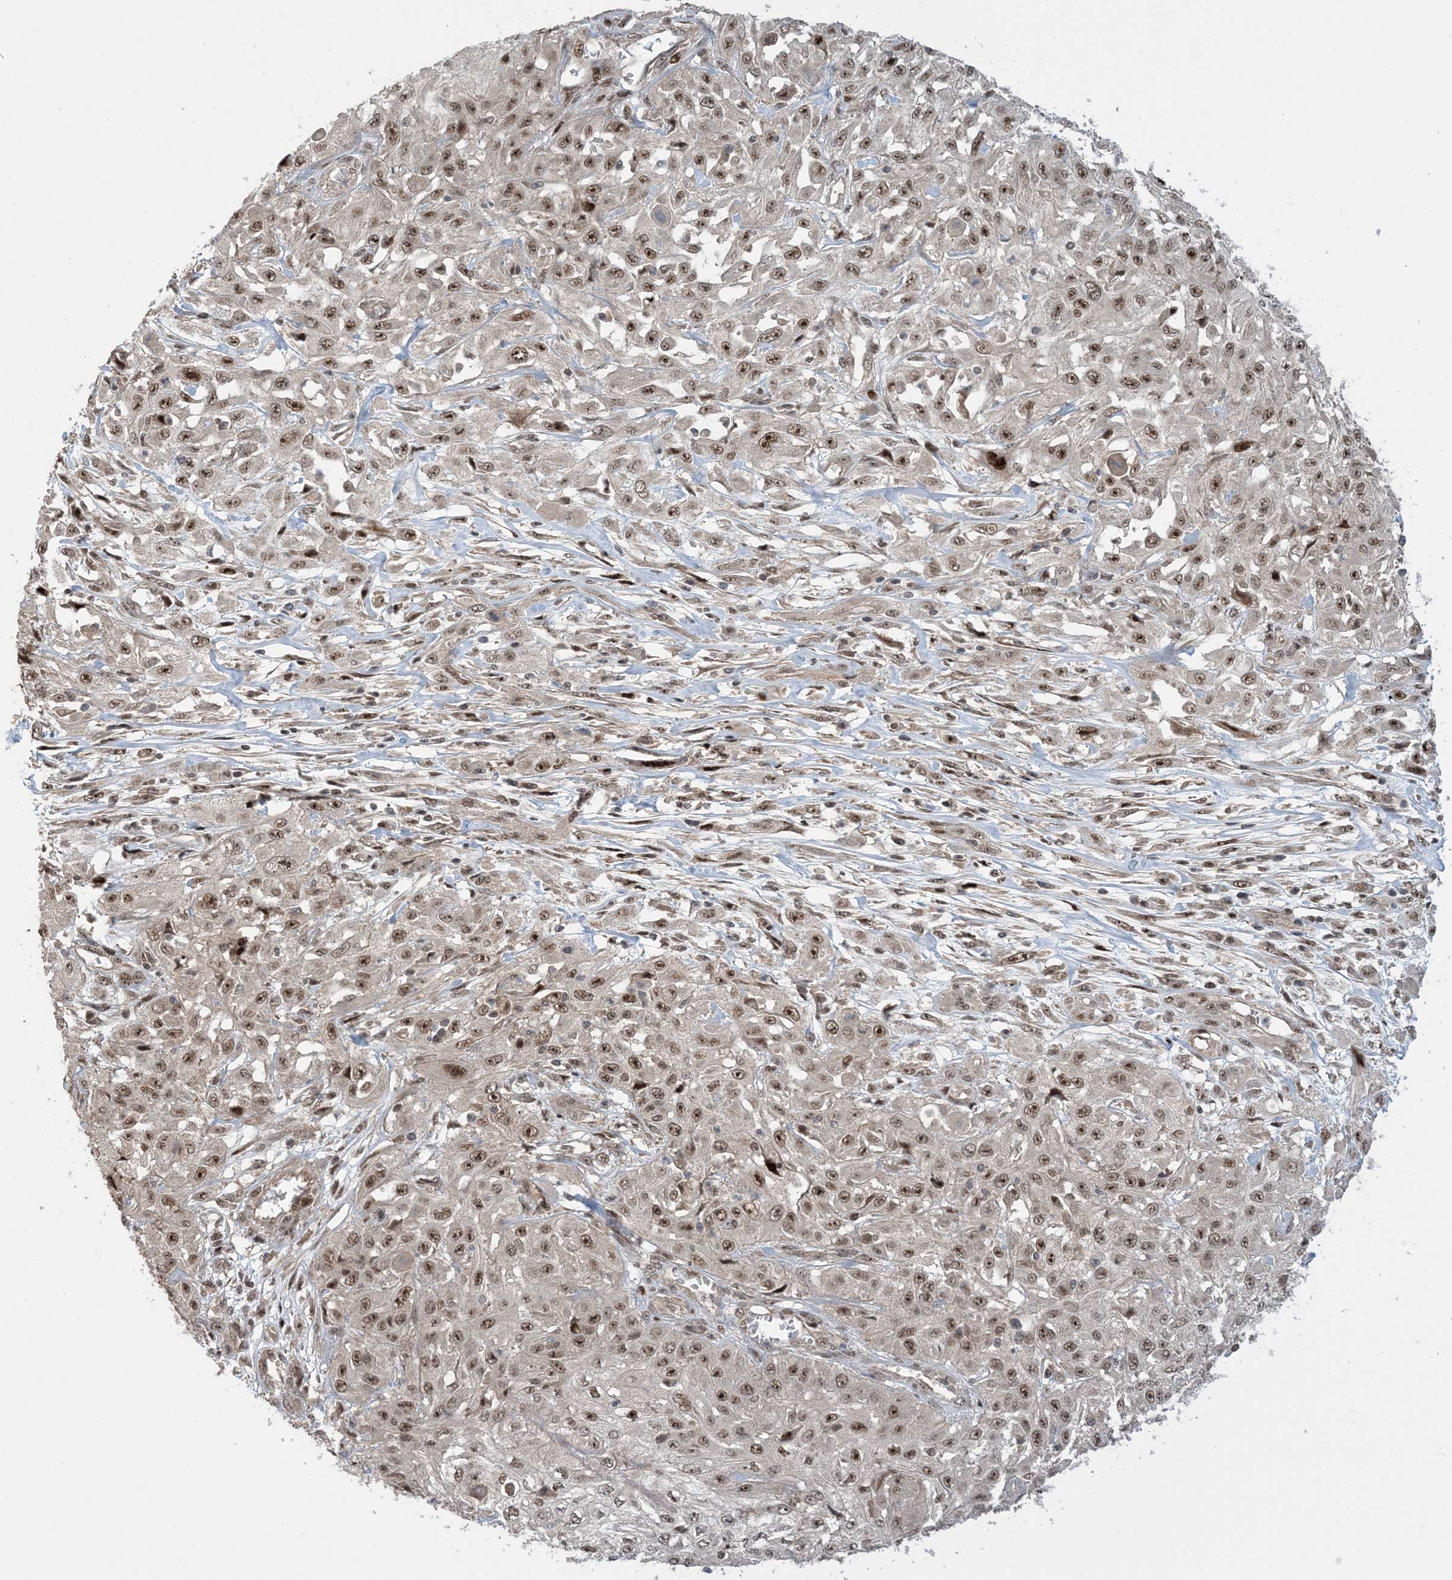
{"staining": {"intensity": "moderate", "quantity": ">75%", "location": "nuclear"}, "tissue": "skin cancer", "cell_type": "Tumor cells", "image_type": "cancer", "snomed": [{"axis": "morphology", "description": "Squamous cell carcinoma, NOS"}, {"axis": "morphology", "description": "Squamous cell carcinoma, metastatic, NOS"}, {"axis": "topography", "description": "Skin"}, {"axis": "topography", "description": "Lymph node"}], "caption": "Skin cancer (squamous cell carcinoma) stained for a protein (brown) demonstrates moderate nuclear positive expression in about >75% of tumor cells.", "gene": "ZNF710", "patient": {"sex": "male", "age": 75}}